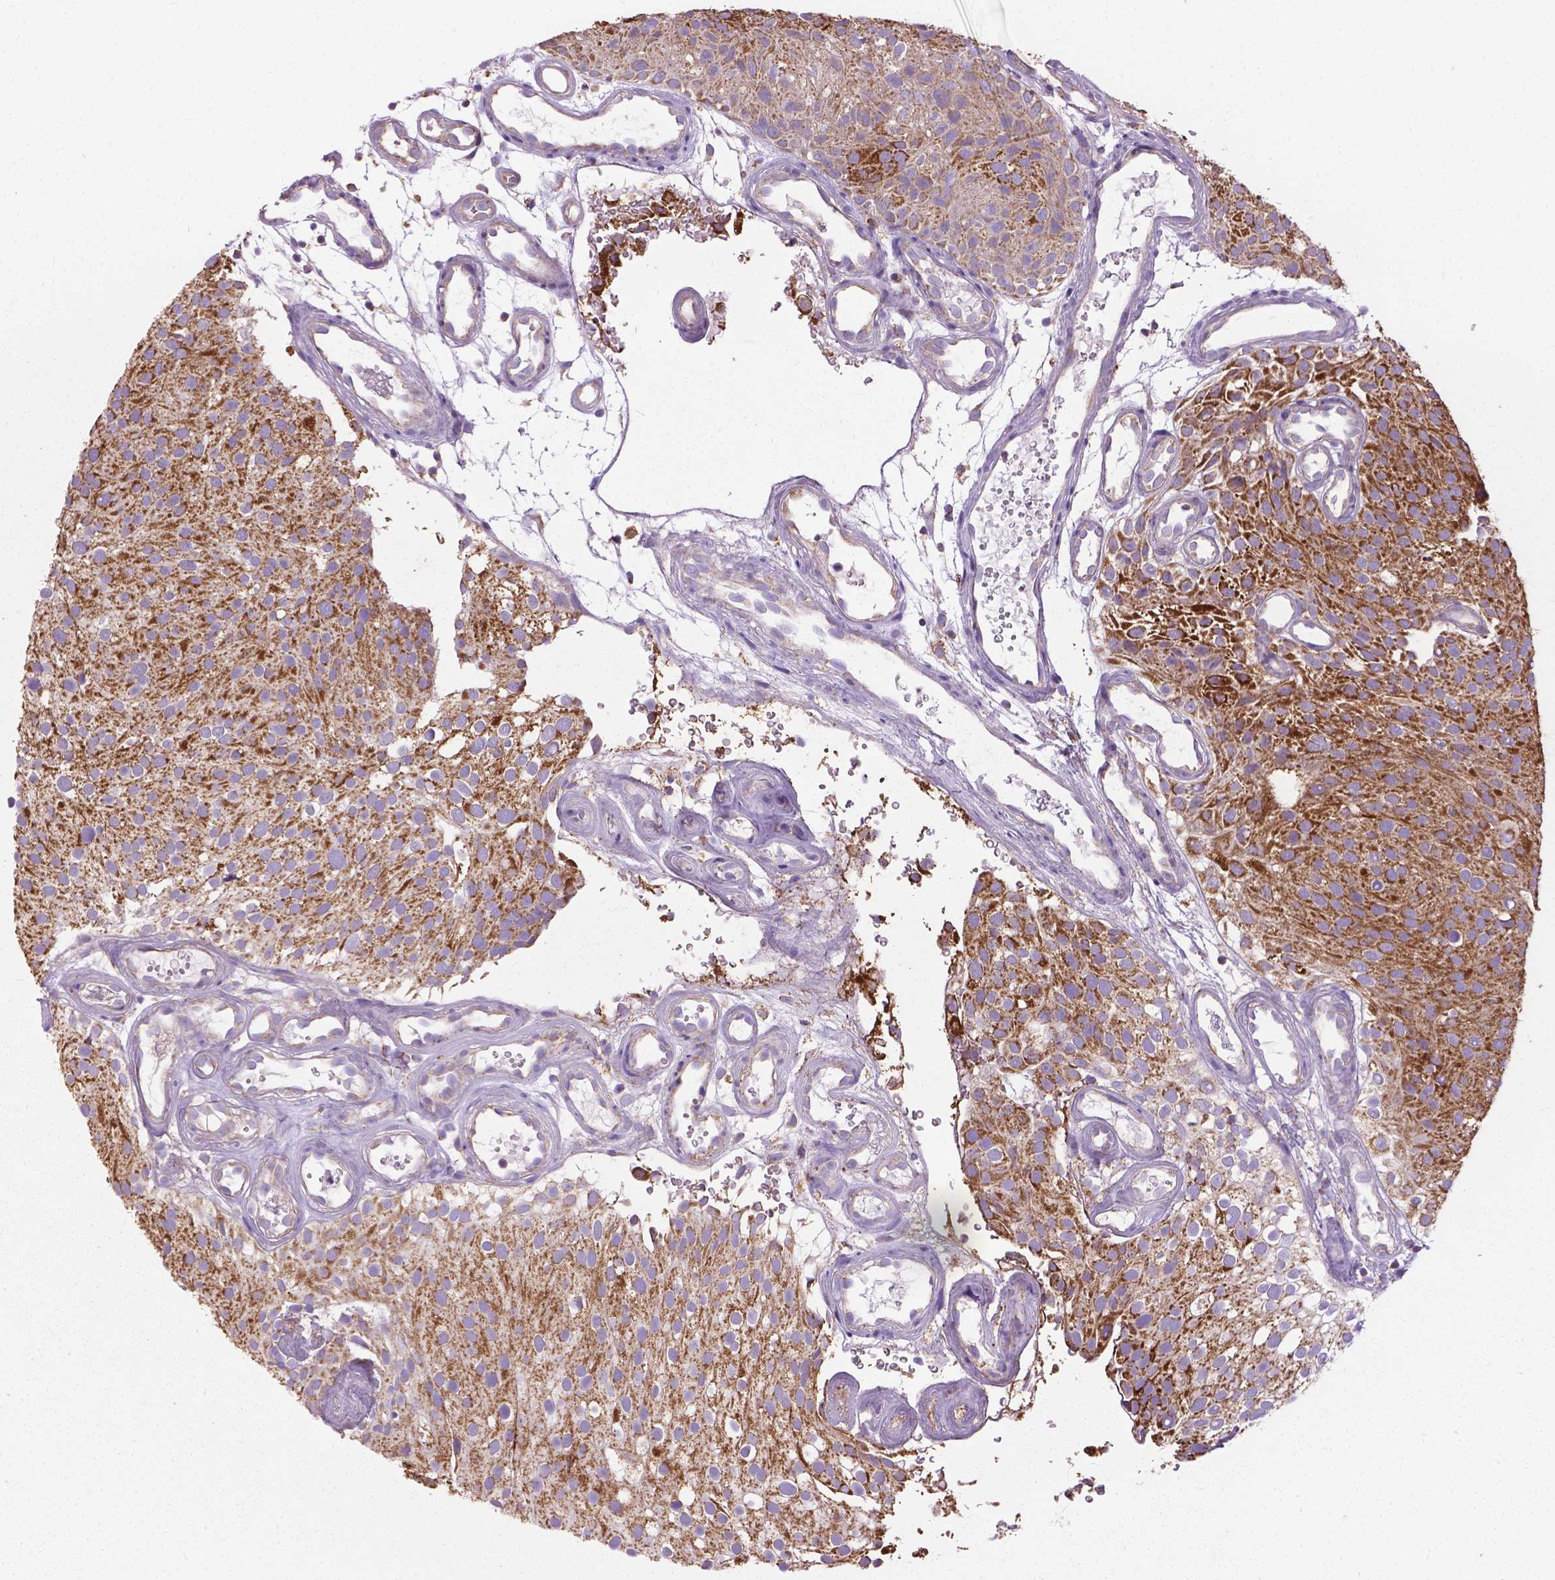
{"staining": {"intensity": "strong", "quantity": ">75%", "location": "cytoplasmic/membranous"}, "tissue": "urothelial cancer", "cell_type": "Tumor cells", "image_type": "cancer", "snomed": [{"axis": "morphology", "description": "Urothelial carcinoma, Low grade"}, {"axis": "topography", "description": "Urinary bladder"}], "caption": "Immunohistochemistry (IHC) (DAB (3,3'-diaminobenzidine)) staining of low-grade urothelial carcinoma reveals strong cytoplasmic/membranous protein positivity in about >75% of tumor cells.", "gene": "VDAC1", "patient": {"sex": "male", "age": 78}}